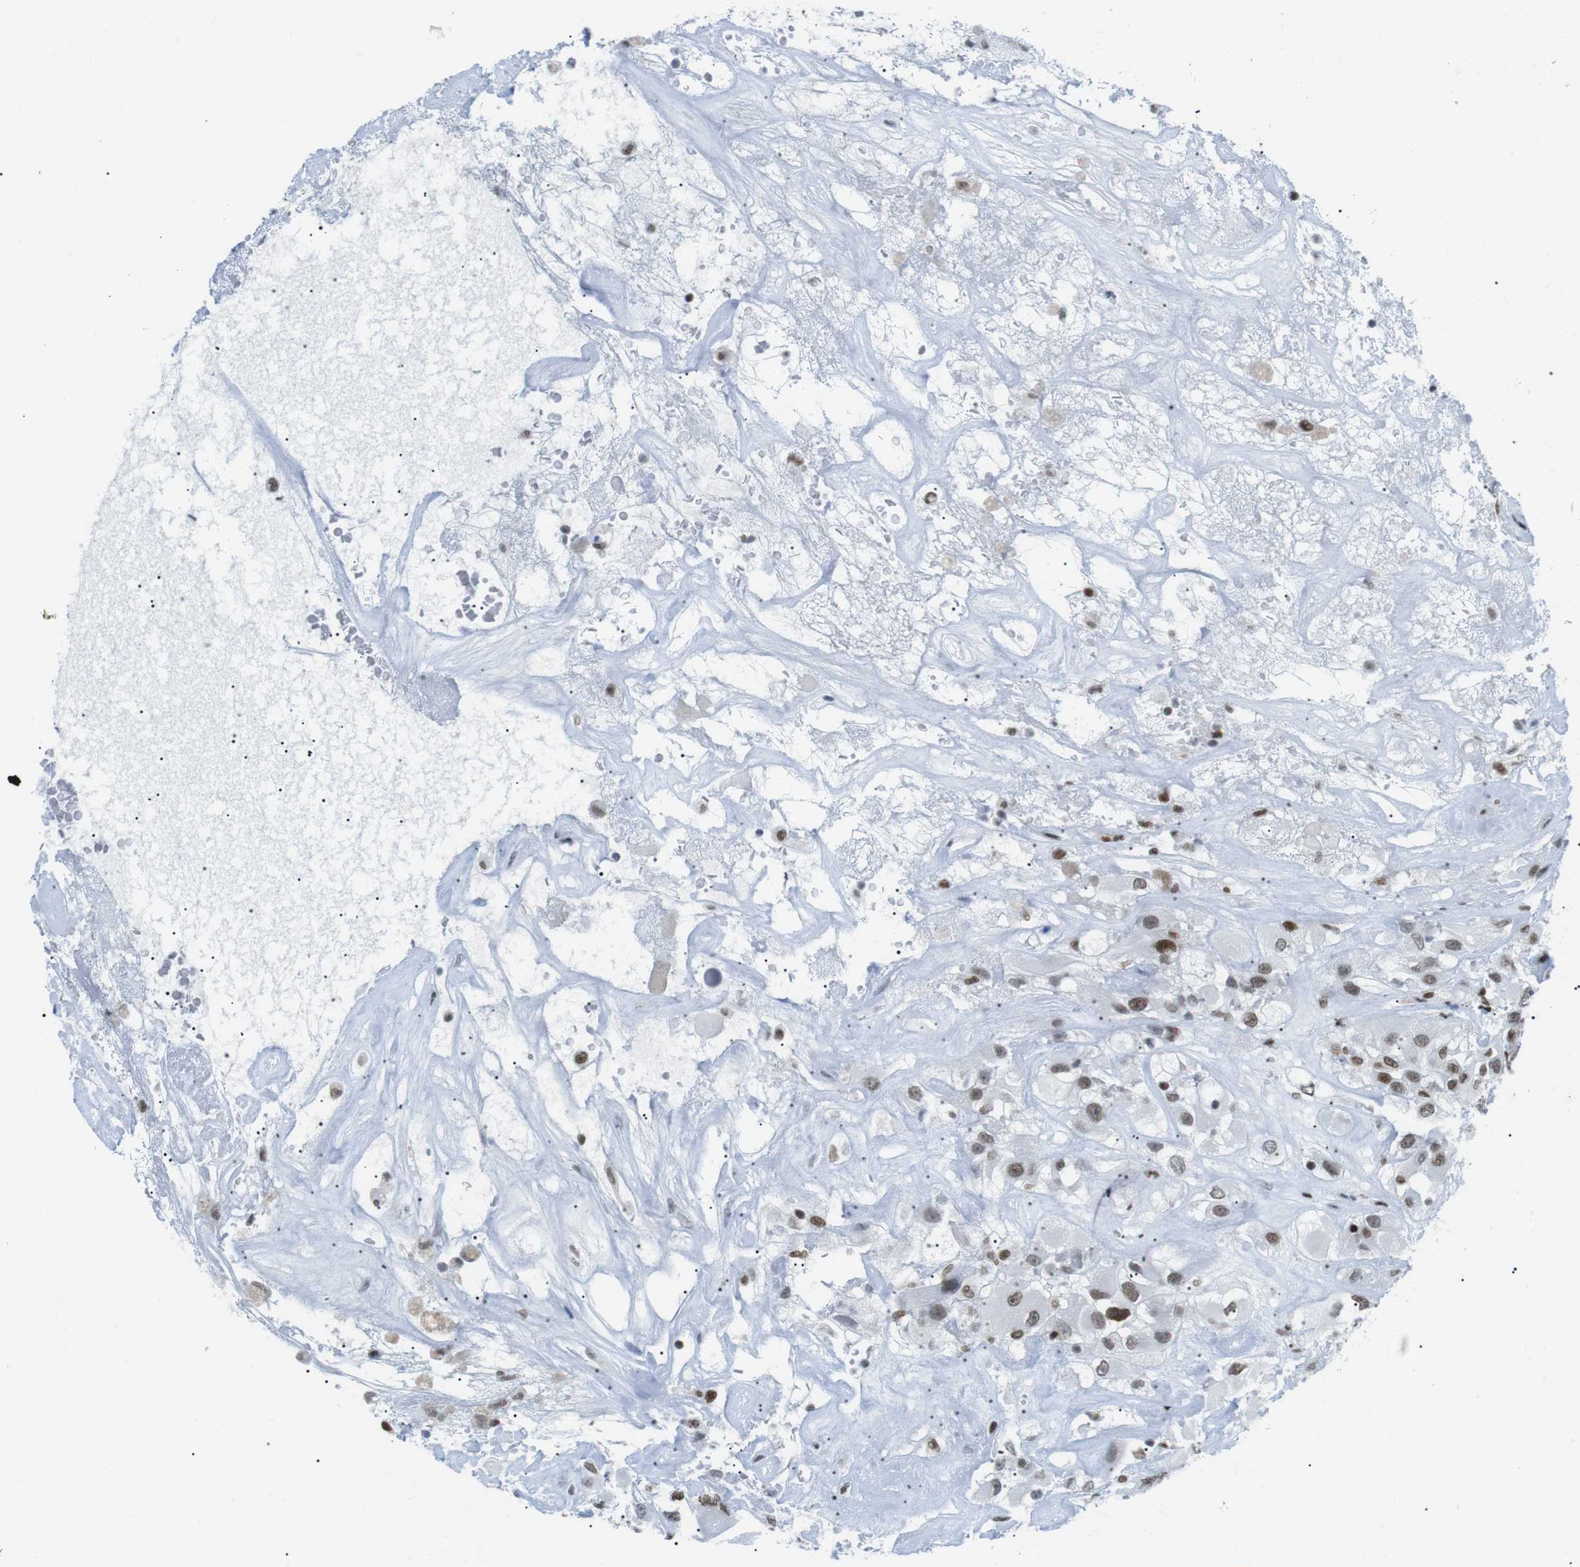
{"staining": {"intensity": "moderate", "quantity": ">75%", "location": "nuclear"}, "tissue": "renal cancer", "cell_type": "Tumor cells", "image_type": "cancer", "snomed": [{"axis": "morphology", "description": "Adenocarcinoma, NOS"}, {"axis": "topography", "description": "Kidney"}], "caption": "Protein staining by immunohistochemistry reveals moderate nuclear positivity in approximately >75% of tumor cells in renal adenocarcinoma.", "gene": "ARID1A", "patient": {"sex": "female", "age": 52}}